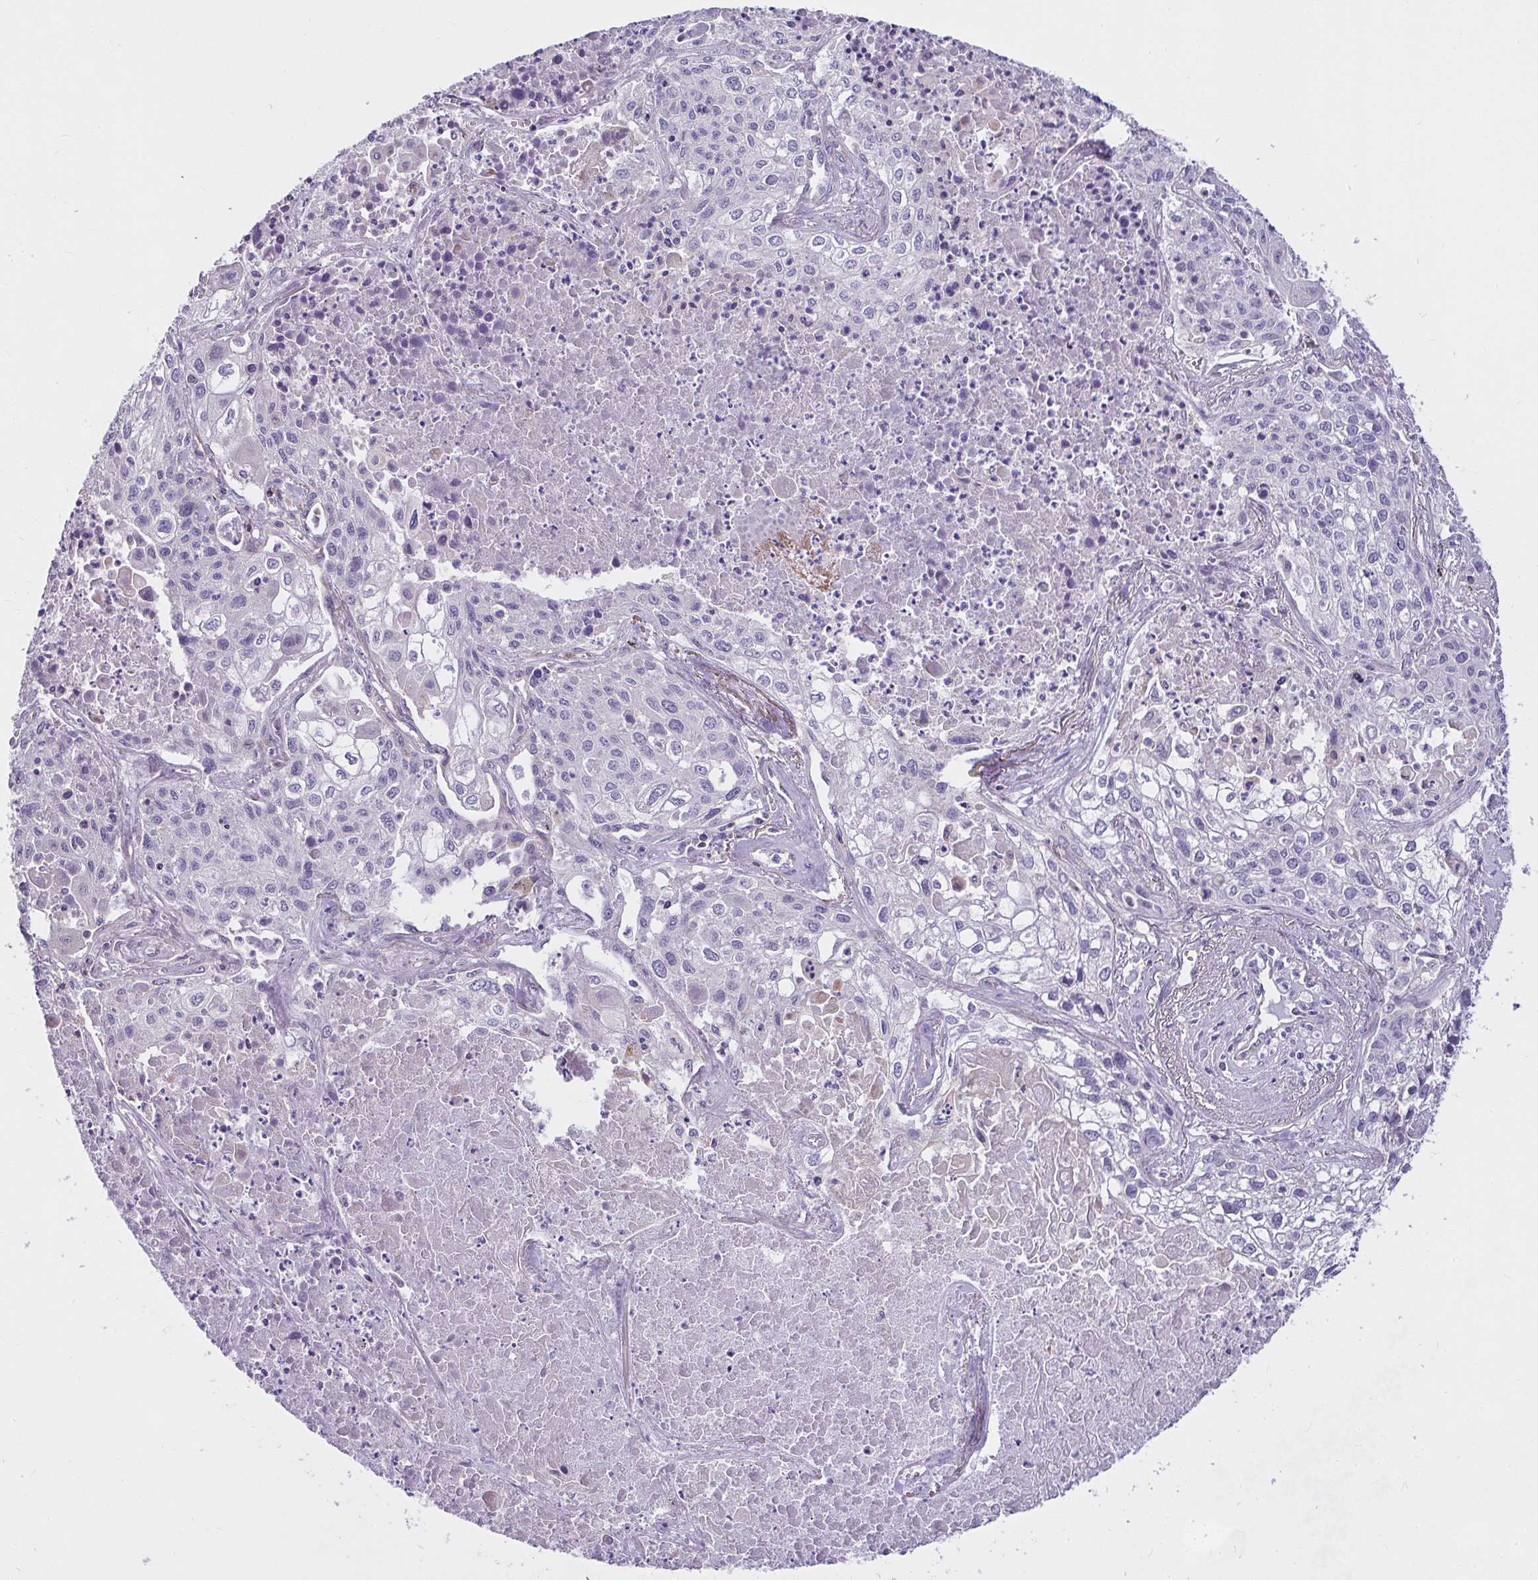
{"staining": {"intensity": "negative", "quantity": "none", "location": "none"}, "tissue": "lung cancer", "cell_type": "Tumor cells", "image_type": "cancer", "snomed": [{"axis": "morphology", "description": "Squamous cell carcinoma, NOS"}, {"axis": "topography", "description": "Lung"}], "caption": "DAB (3,3'-diaminobenzidine) immunohistochemical staining of human lung cancer (squamous cell carcinoma) displays no significant staining in tumor cells.", "gene": "CEP63", "patient": {"sex": "male", "age": 74}}